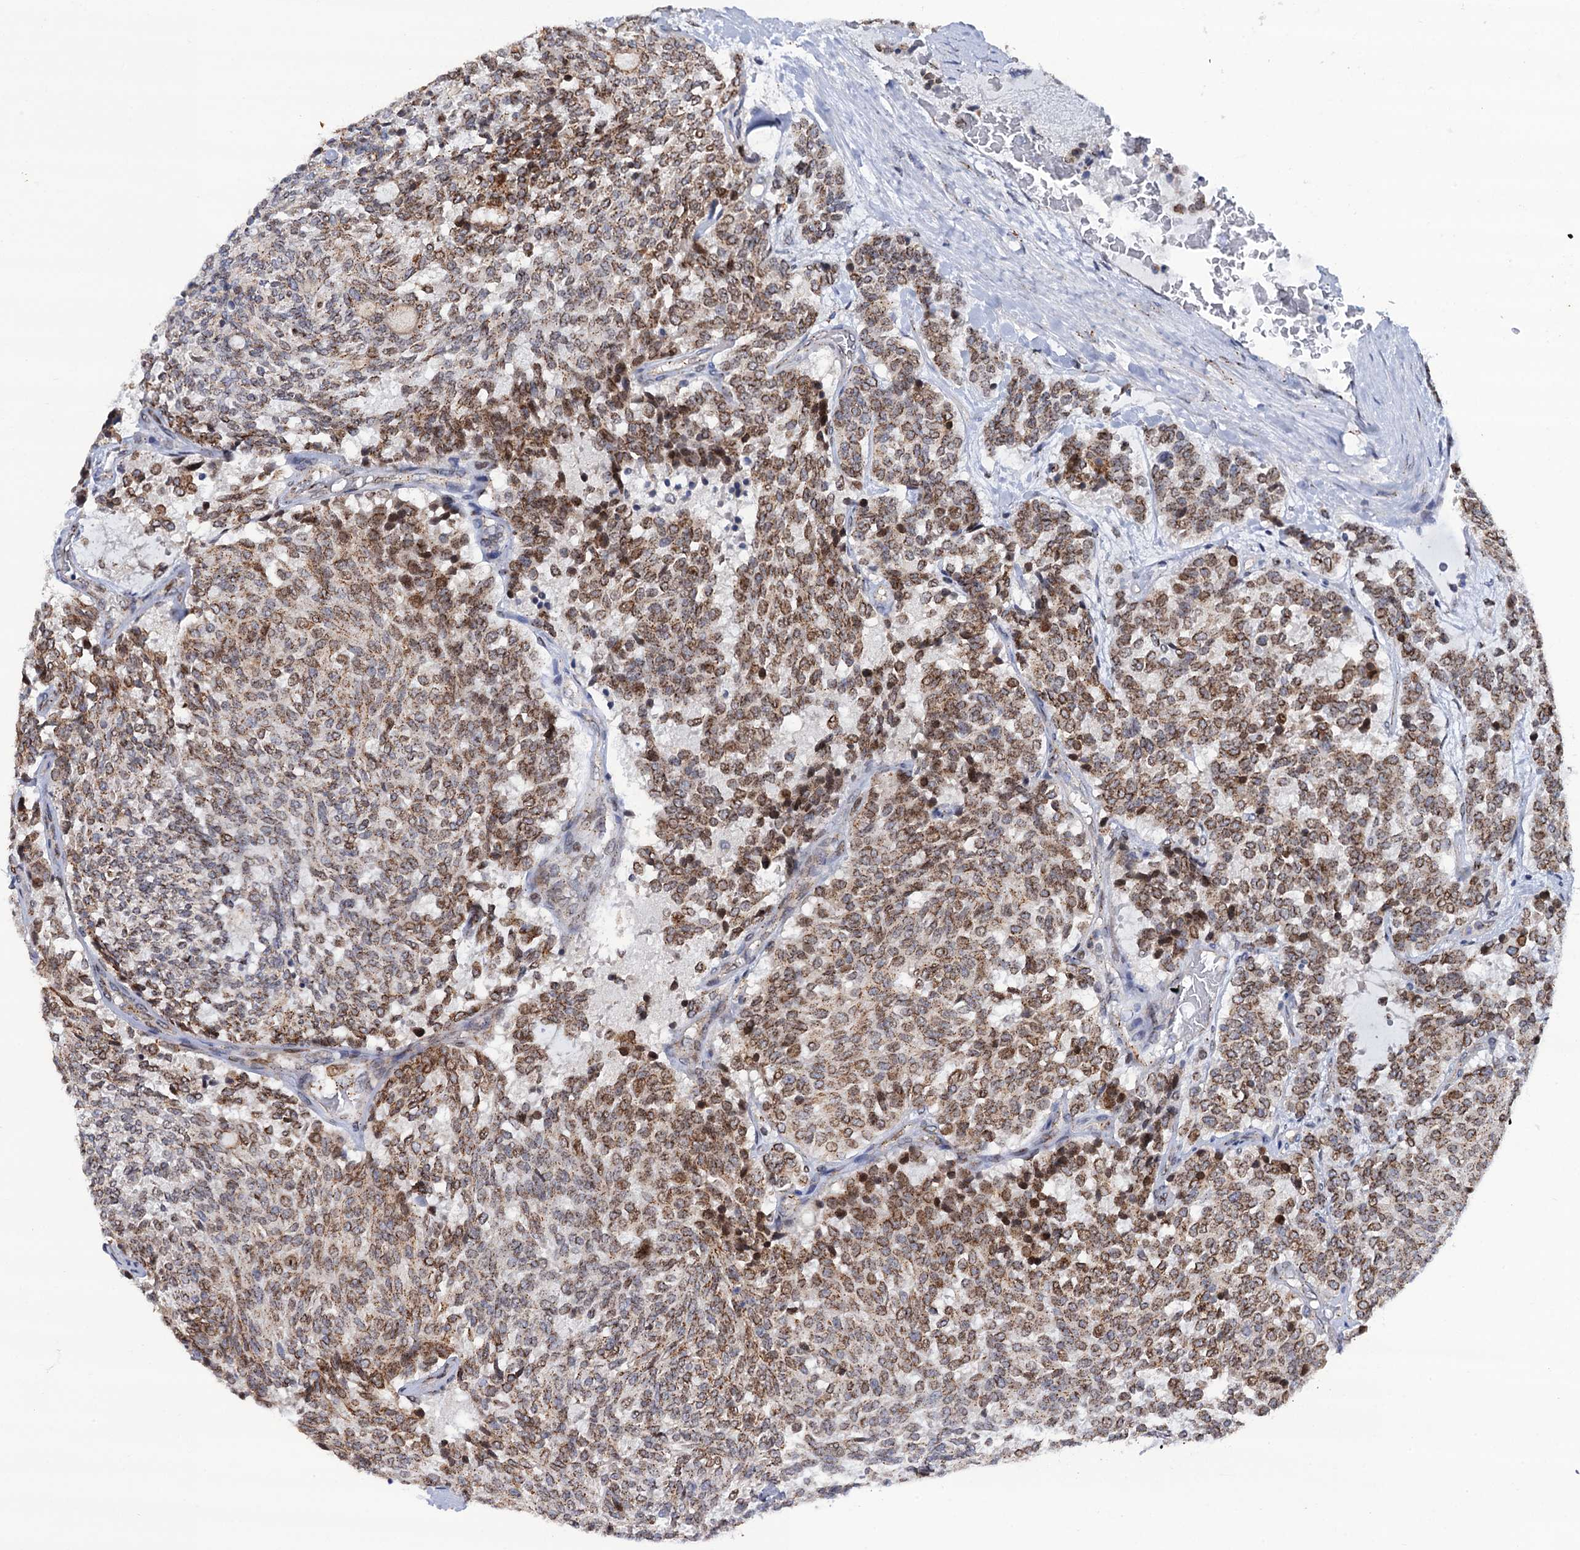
{"staining": {"intensity": "moderate", "quantity": ">75%", "location": "cytoplasmic/membranous"}, "tissue": "carcinoid", "cell_type": "Tumor cells", "image_type": "cancer", "snomed": [{"axis": "morphology", "description": "Carcinoid, malignant, NOS"}, {"axis": "topography", "description": "Pancreas"}], "caption": "An image showing moderate cytoplasmic/membranous positivity in approximately >75% of tumor cells in carcinoid (malignant), as visualized by brown immunohistochemical staining.", "gene": "THAP2", "patient": {"sex": "female", "age": 54}}